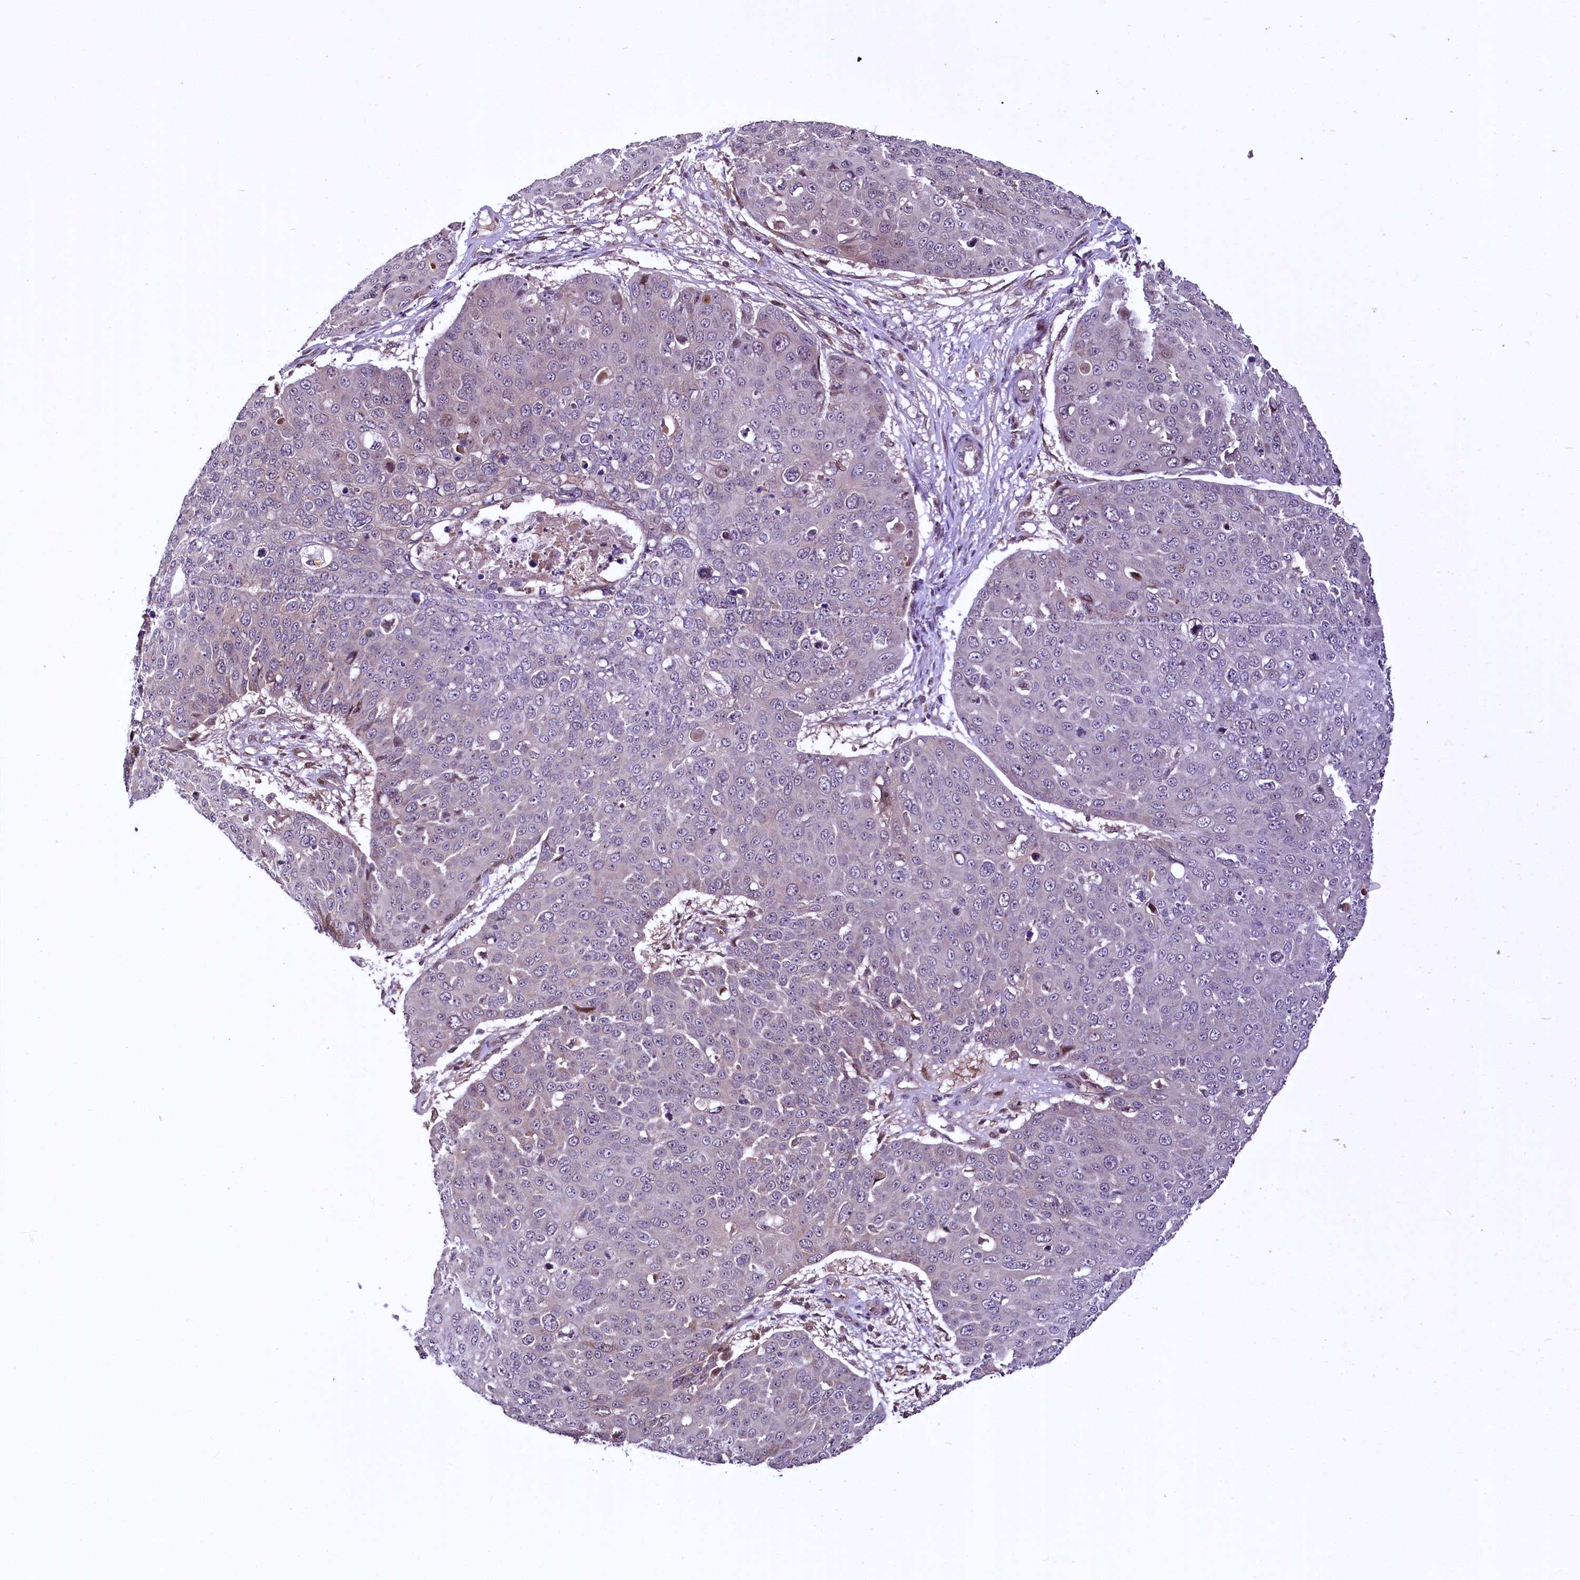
{"staining": {"intensity": "negative", "quantity": "none", "location": "none"}, "tissue": "skin cancer", "cell_type": "Tumor cells", "image_type": "cancer", "snomed": [{"axis": "morphology", "description": "Squamous cell carcinoma, NOS"}, {"axis": "topography", "description": "Skin"}], "caption": "IHC histopathology image of skin cancer (squamous cell carcinoma) stained for a protein (brown), which demonstrates no expression in tumor cells. The staining is performed using DAB (3,3'-diaminobenzidine) brown chromogen with nuclei counter-stained in using hematoxylin.", "gene": "N4BP2L1", "patient": {"sex": "male", "age": 71}}